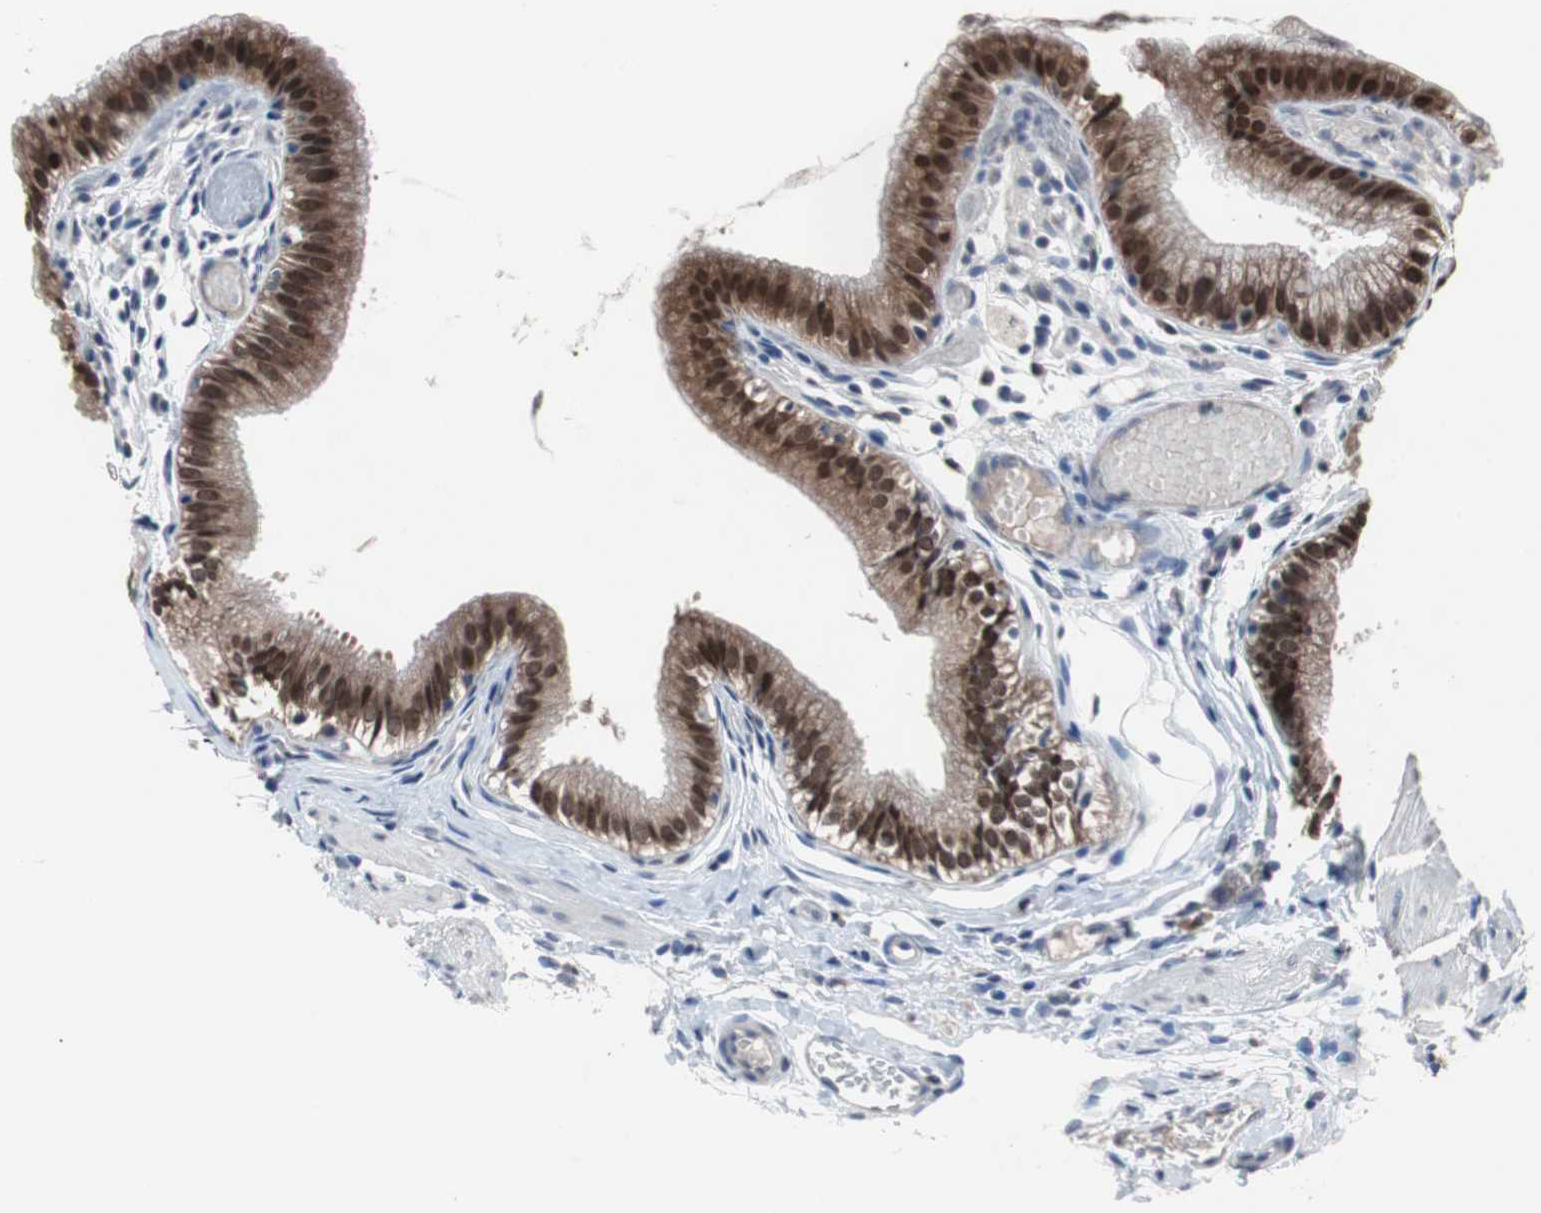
{"staining": {"intensity": "strong", "quantity": ">75%", "location": "nuclear"}, "tissue": "gallbladder", "cell_type": "Glandular cells", "image_type": "normal", "snomed": [{"axis": "morphology", "description": "Normal tissue, NOS"}, {"axis": "topography", "description": "Gallbladder"}], "caption": "Gallbladder stained with immunohistochemistry displays strong nuclear staining in about >75% of glandular cells. (Stains: DAB in brown, nuclei in blue, Microscopy: brightfield microscopy at high magnification).", "gene": "RBM47", "patient": {"sex": "female", "age": 26}}